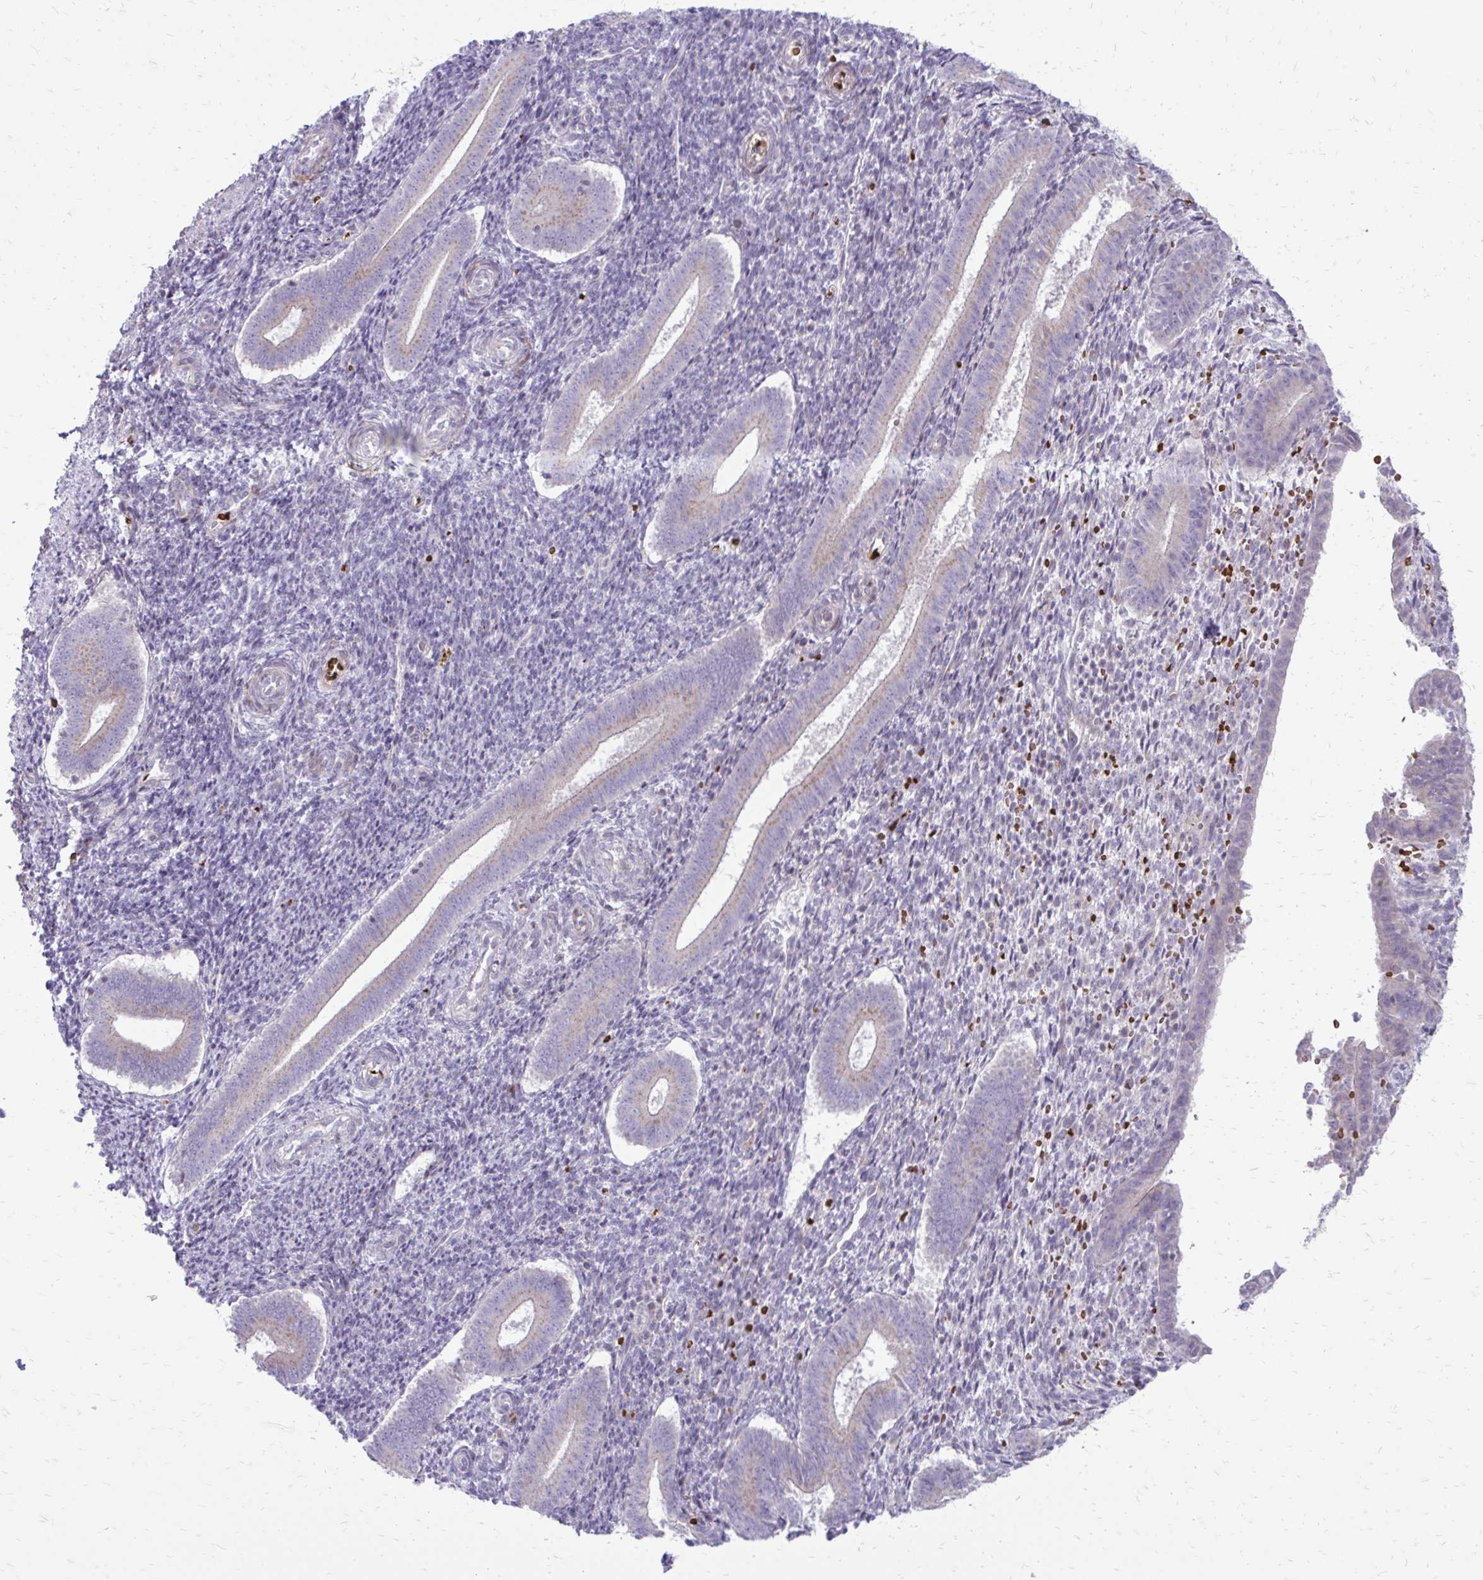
{"staining": {"intensity": "negative", "quantity": "none", "location": "none"}, "tissue": "endometrium", "cell_type": "Cells in endometrial stroma", "image_type": "normal", "snomed": [{"axis": "morphology", "description": "Normal tissue, NOS"}, {"axis": "topography", "description": "Endometrium"}], "caption": "Histopathology image shows no significant protein expression in cells in endometrial stroma of unremarkable endometrium.", "gene": "FUNDC2", "patient": {"sex": "female", "age": 25}}